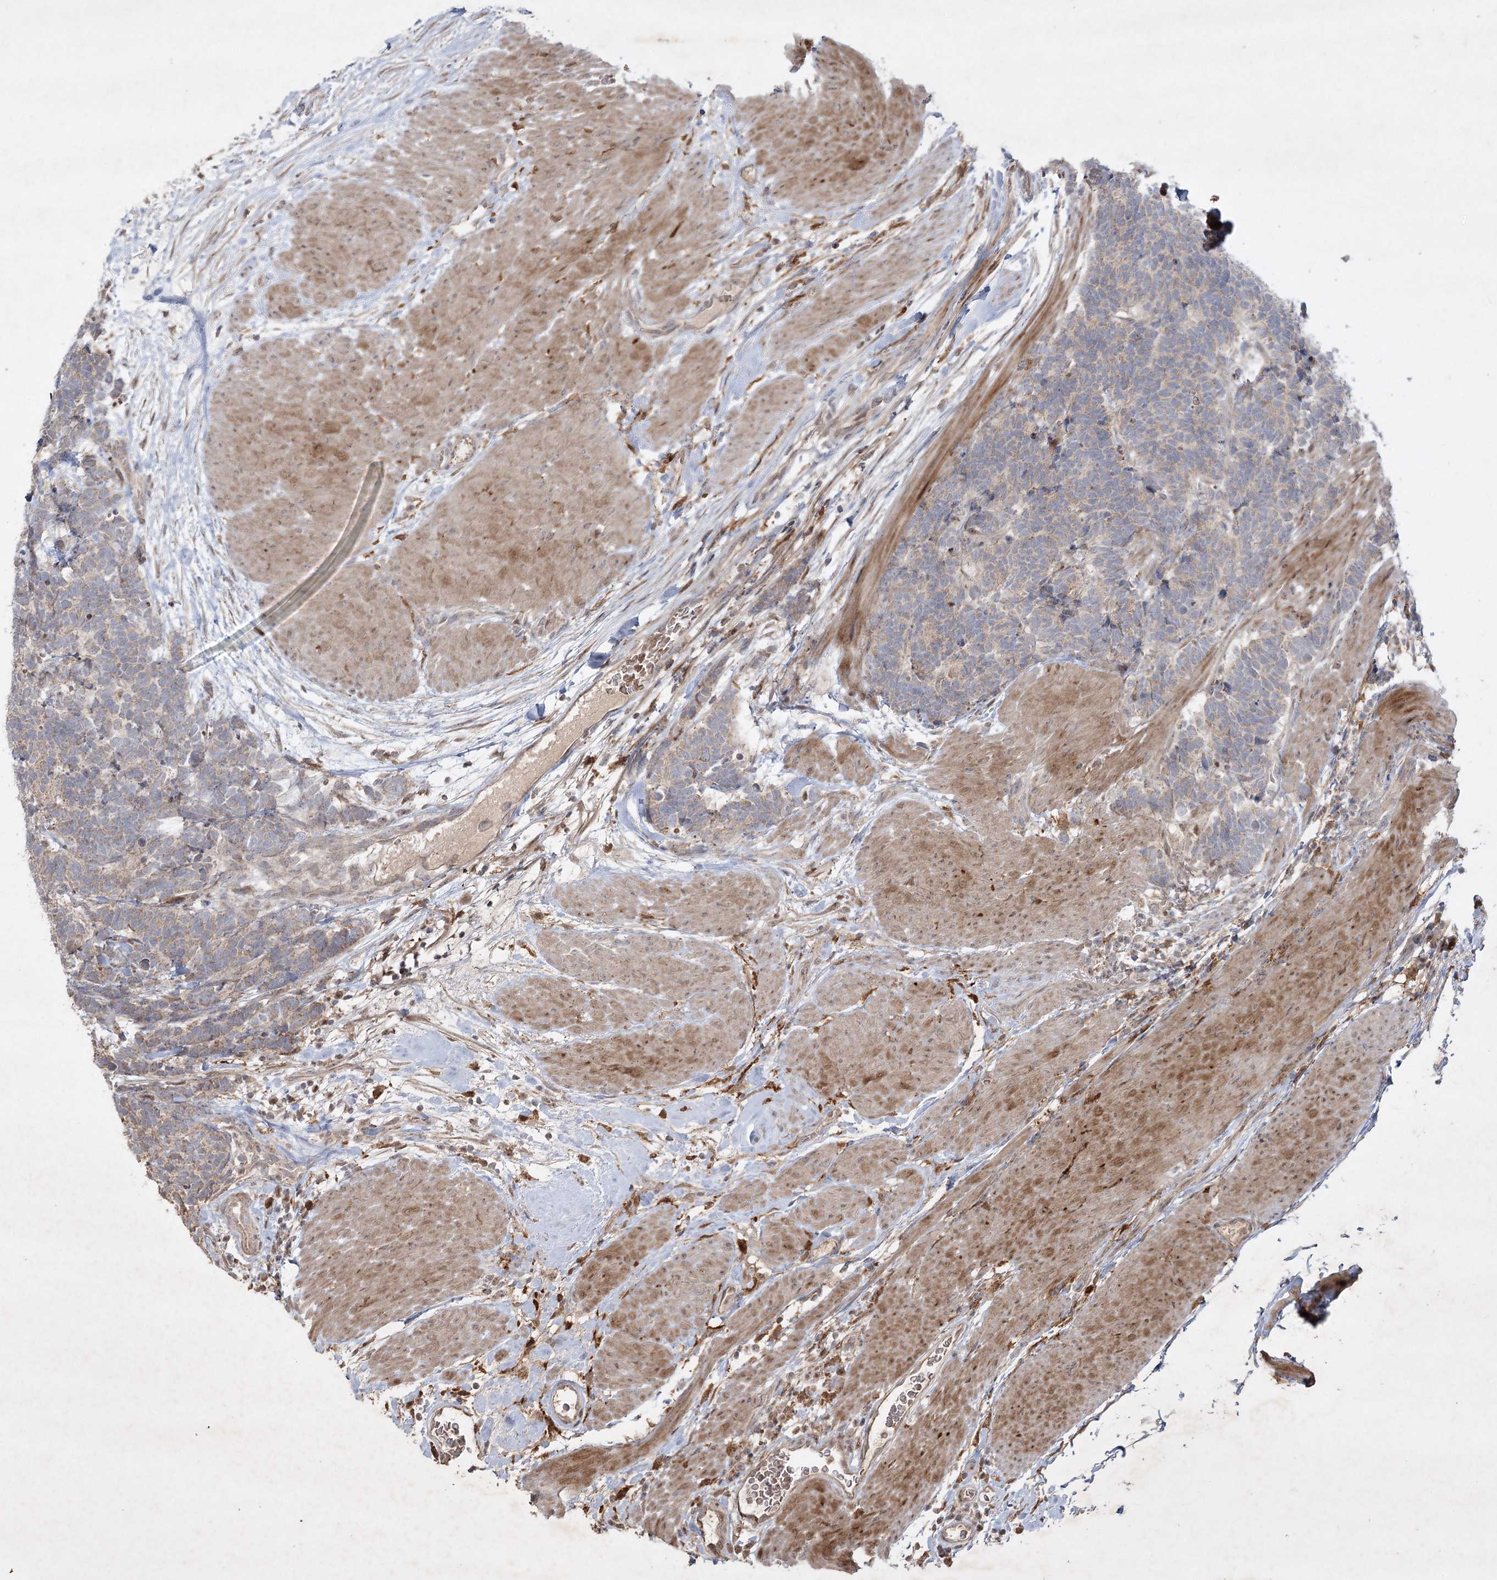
{"staining": {"intensity": "weak", "quantity": "<25%", "location": "cytoplasmic/membranous"}, "tissue": "carcinoid", "cell_type": "Tumor cells", "image_type": "cancer", "snomed": [{"axis": "morphology", "description": "Carcinoma, NOS"}, {"axis": "morphology", "description": "Carcinoid, malignant, NOS"}, {"axis": "topography", "description": "Urinary bladder"}], "caption": "Carcinoma was stained to show a protein in brown. There is no significant staining in tumor cells.", "gene": "KBTBD4", "patient": {"sex": "male", "age": 57}}